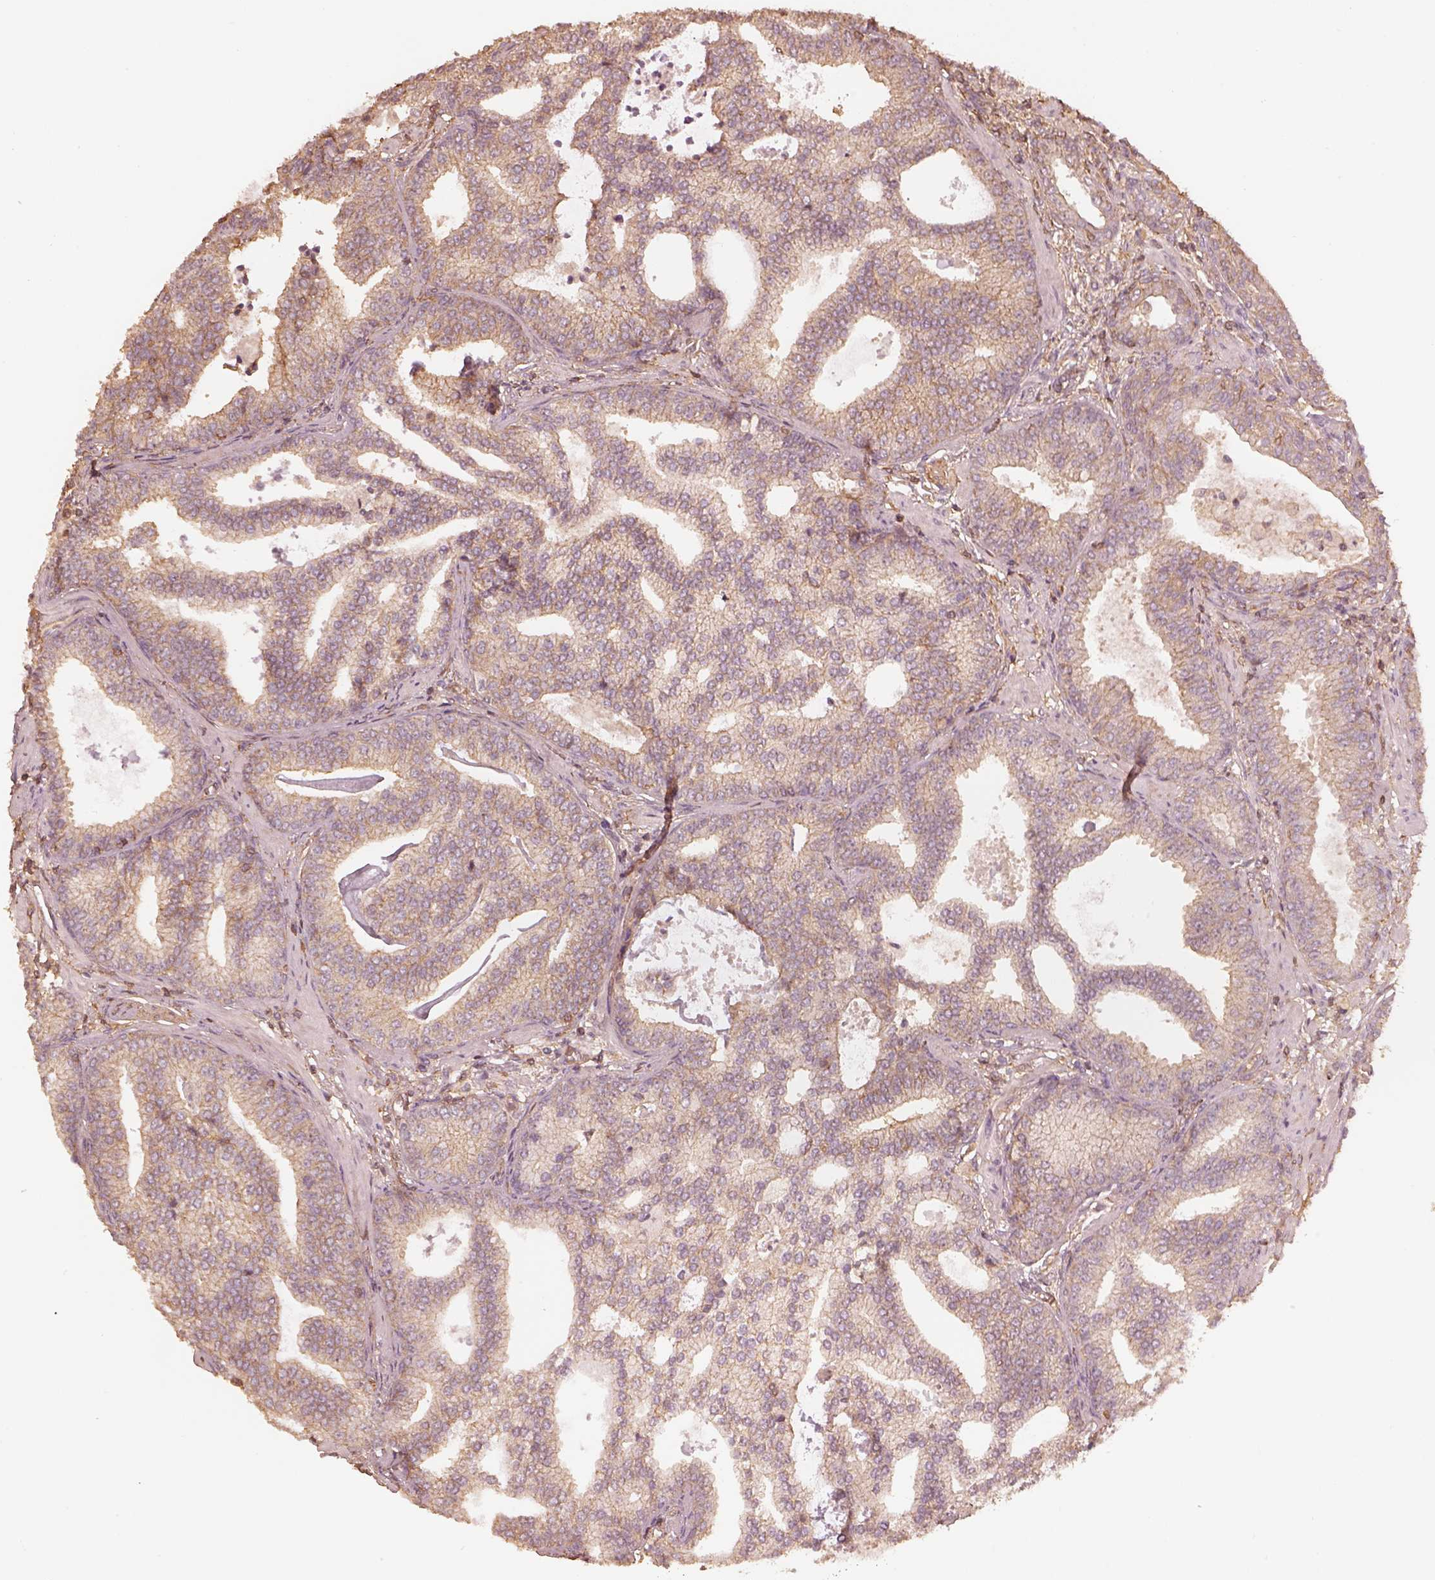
{"staining": {"intensity": "weak", "quantity": "25%-75%", "location": "cytoplasmic/membranous"}, "tissue": "prostate cancer", "cell_type": "Tumor cells", "image_type": "cancer", "snomed": [{"axis": "morphology", "description": "Adenocarcinoma, NOS"}, {"axis": "topography", "description": "Prostate"}], "caption": "Protein expression analysis of human adenocarcinoma (prostate) reveals weak cytoplasmic/membranous staining in about 25%-75% of tumor cells.", "gene": "WDR7", "patient": {"sex": "male", "age": 64}}